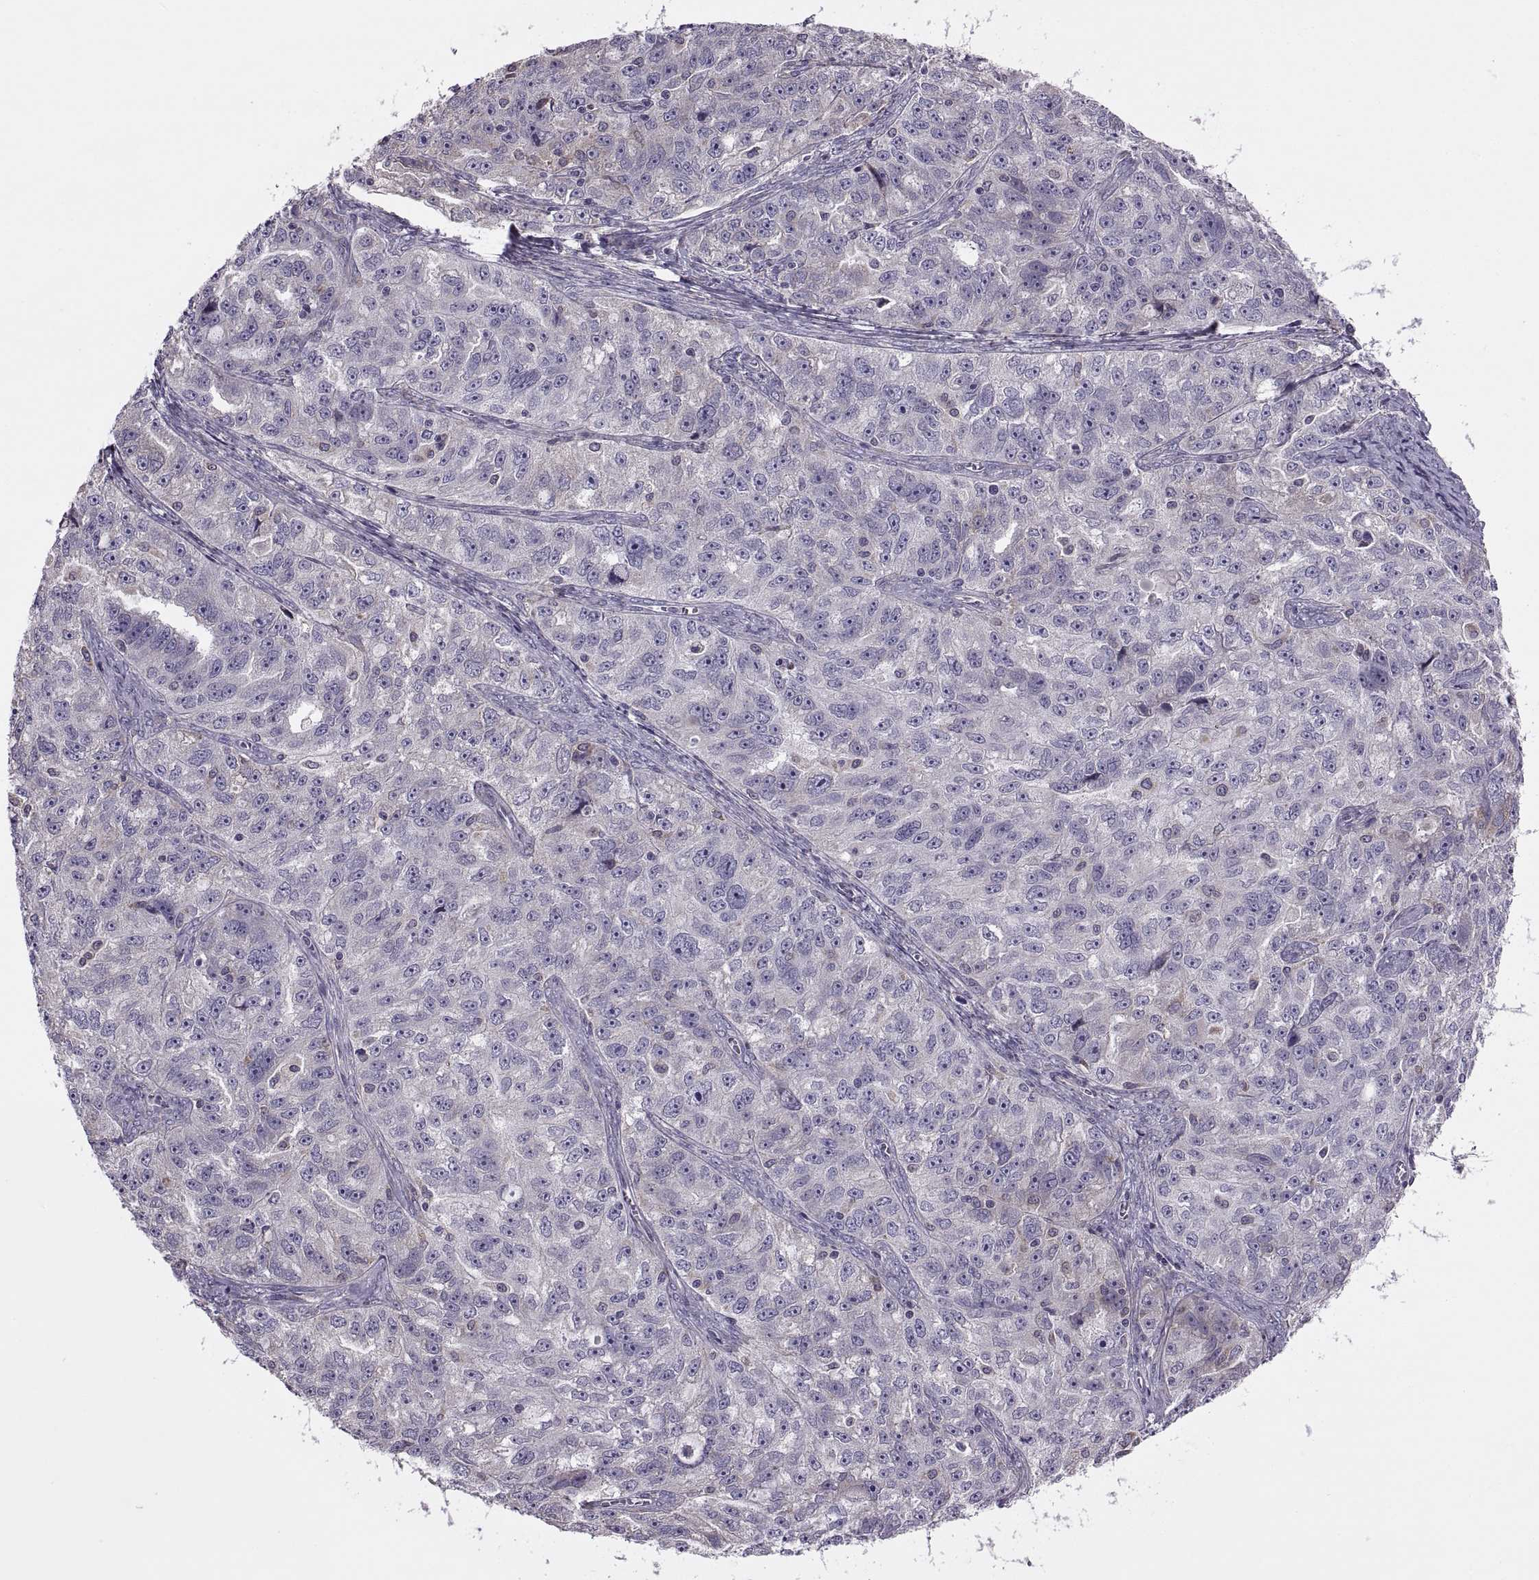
{"staining": {"intensity": "negative", "quantity": "none", "location": "none"}, "tissue": "ovarian cancer", "cell_type": "Tumor cells", "image_type": "cancer", "snomed": [{"axis": "morphology", "description": "Cystadenocarcinoma, serous, NOS"}, {"axis": "topography", "description": "Ovary"}], "caption": "Photomicrograph shows no protein positivity in tumor cells of ovarian cancer (serous cystadenocarcinoma) tissue. (DAB (3,3'-diaminobenzidine) immunohistochemistry (IHC) with hematoxylin counter stain).", "gene": "LETM2", "patient": {"sex": "female", "age": 51}}